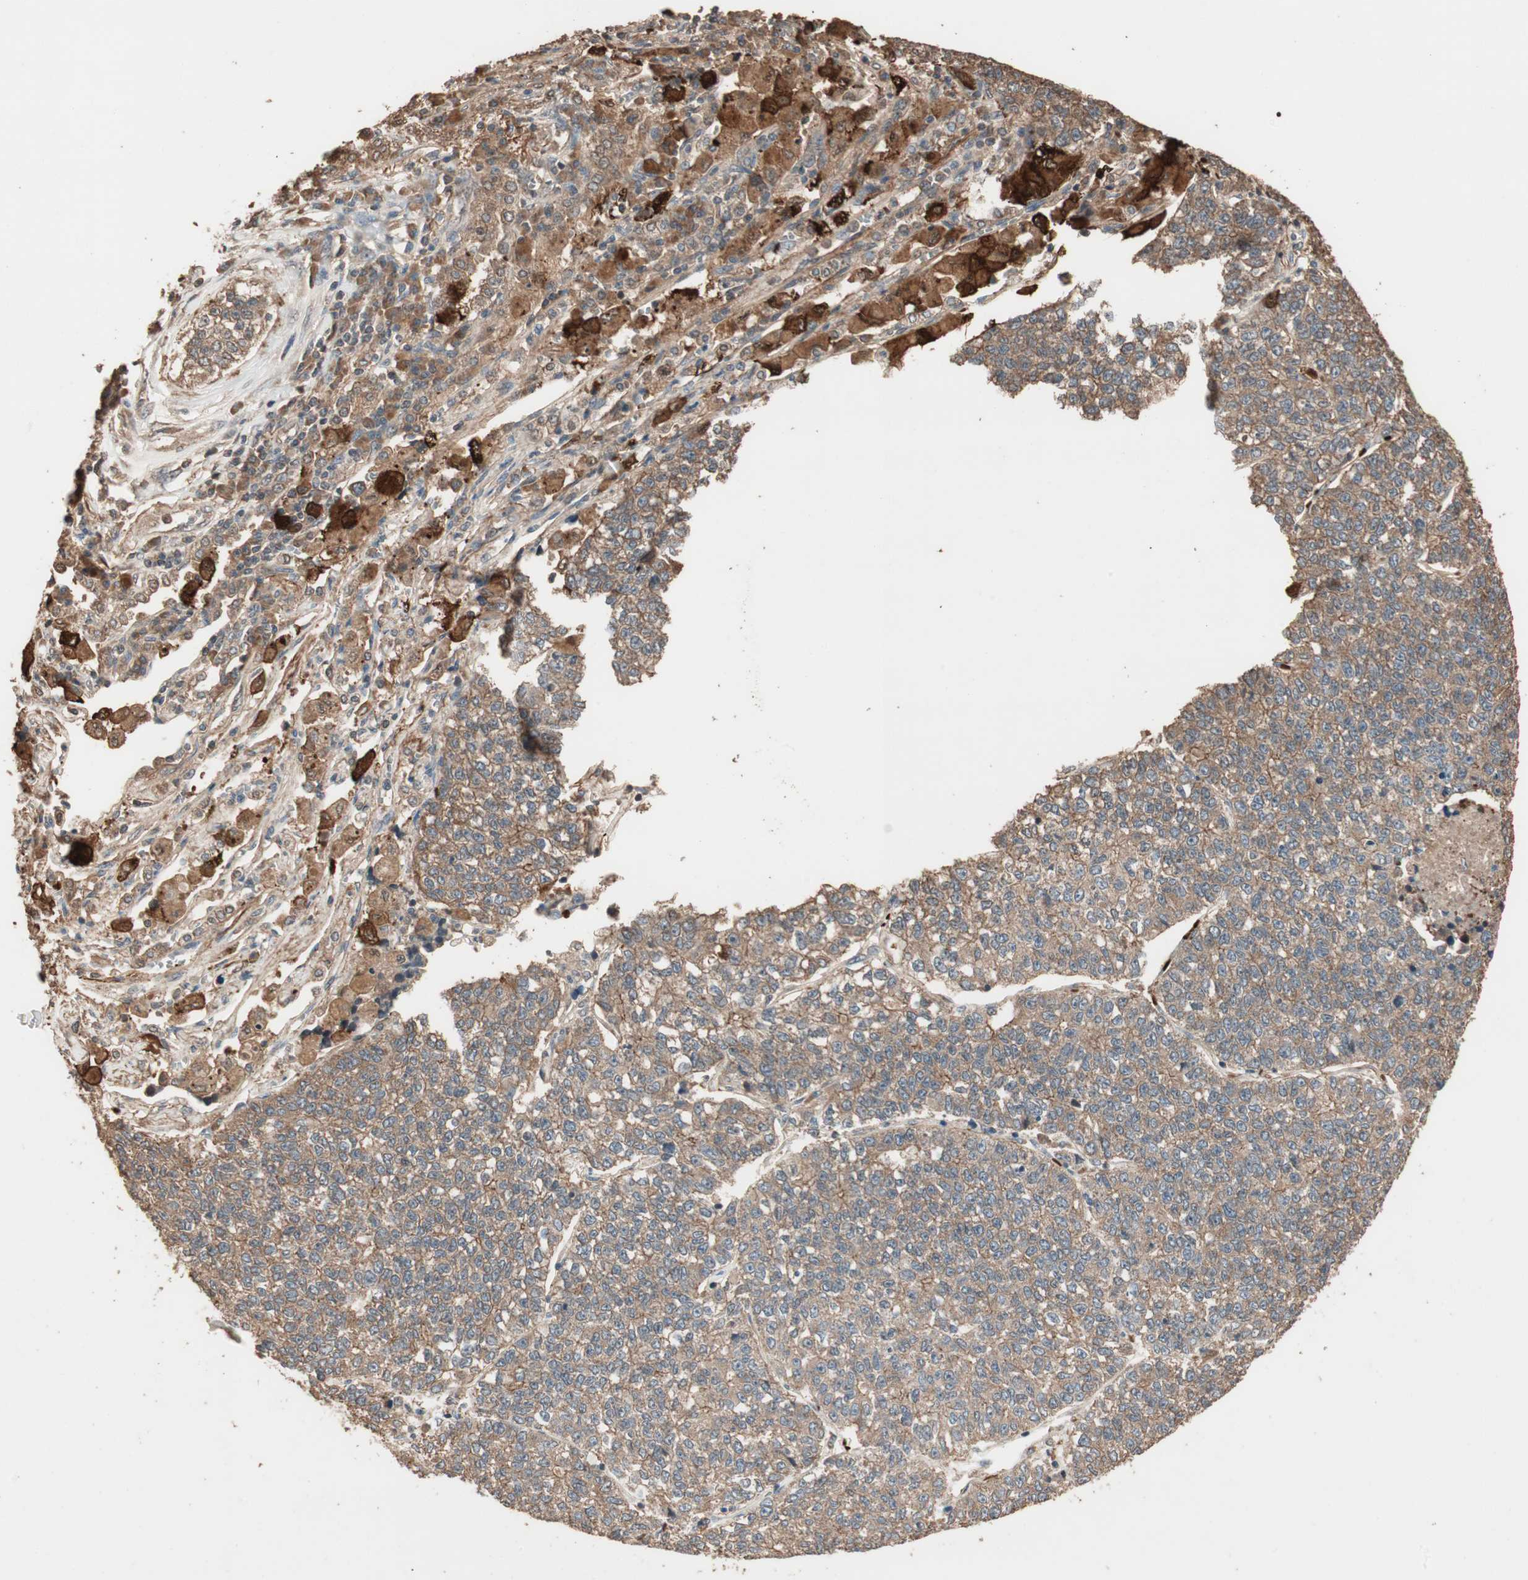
{"staining": {"intensity": "moderate", "quantity": ">75%", "location": "cytoplasmic/membranous"}, "tissue": "lung cancer", "cell_type": "Tumor cells", "image_type": "cancer", "snomed": [{"axis": "morphology", "description": "Adenocarcinoma, NOS"}, {"axis": "topography", "description": "Lung"}], "caption": "Lung cancer tissue demonstrates moderate cytoplasmic/membranous expression in about >75% of tumor cells, visualized by immunohistochemistry.", "gene": "USP20", "patient": {"sex": "male", "age": 49}}